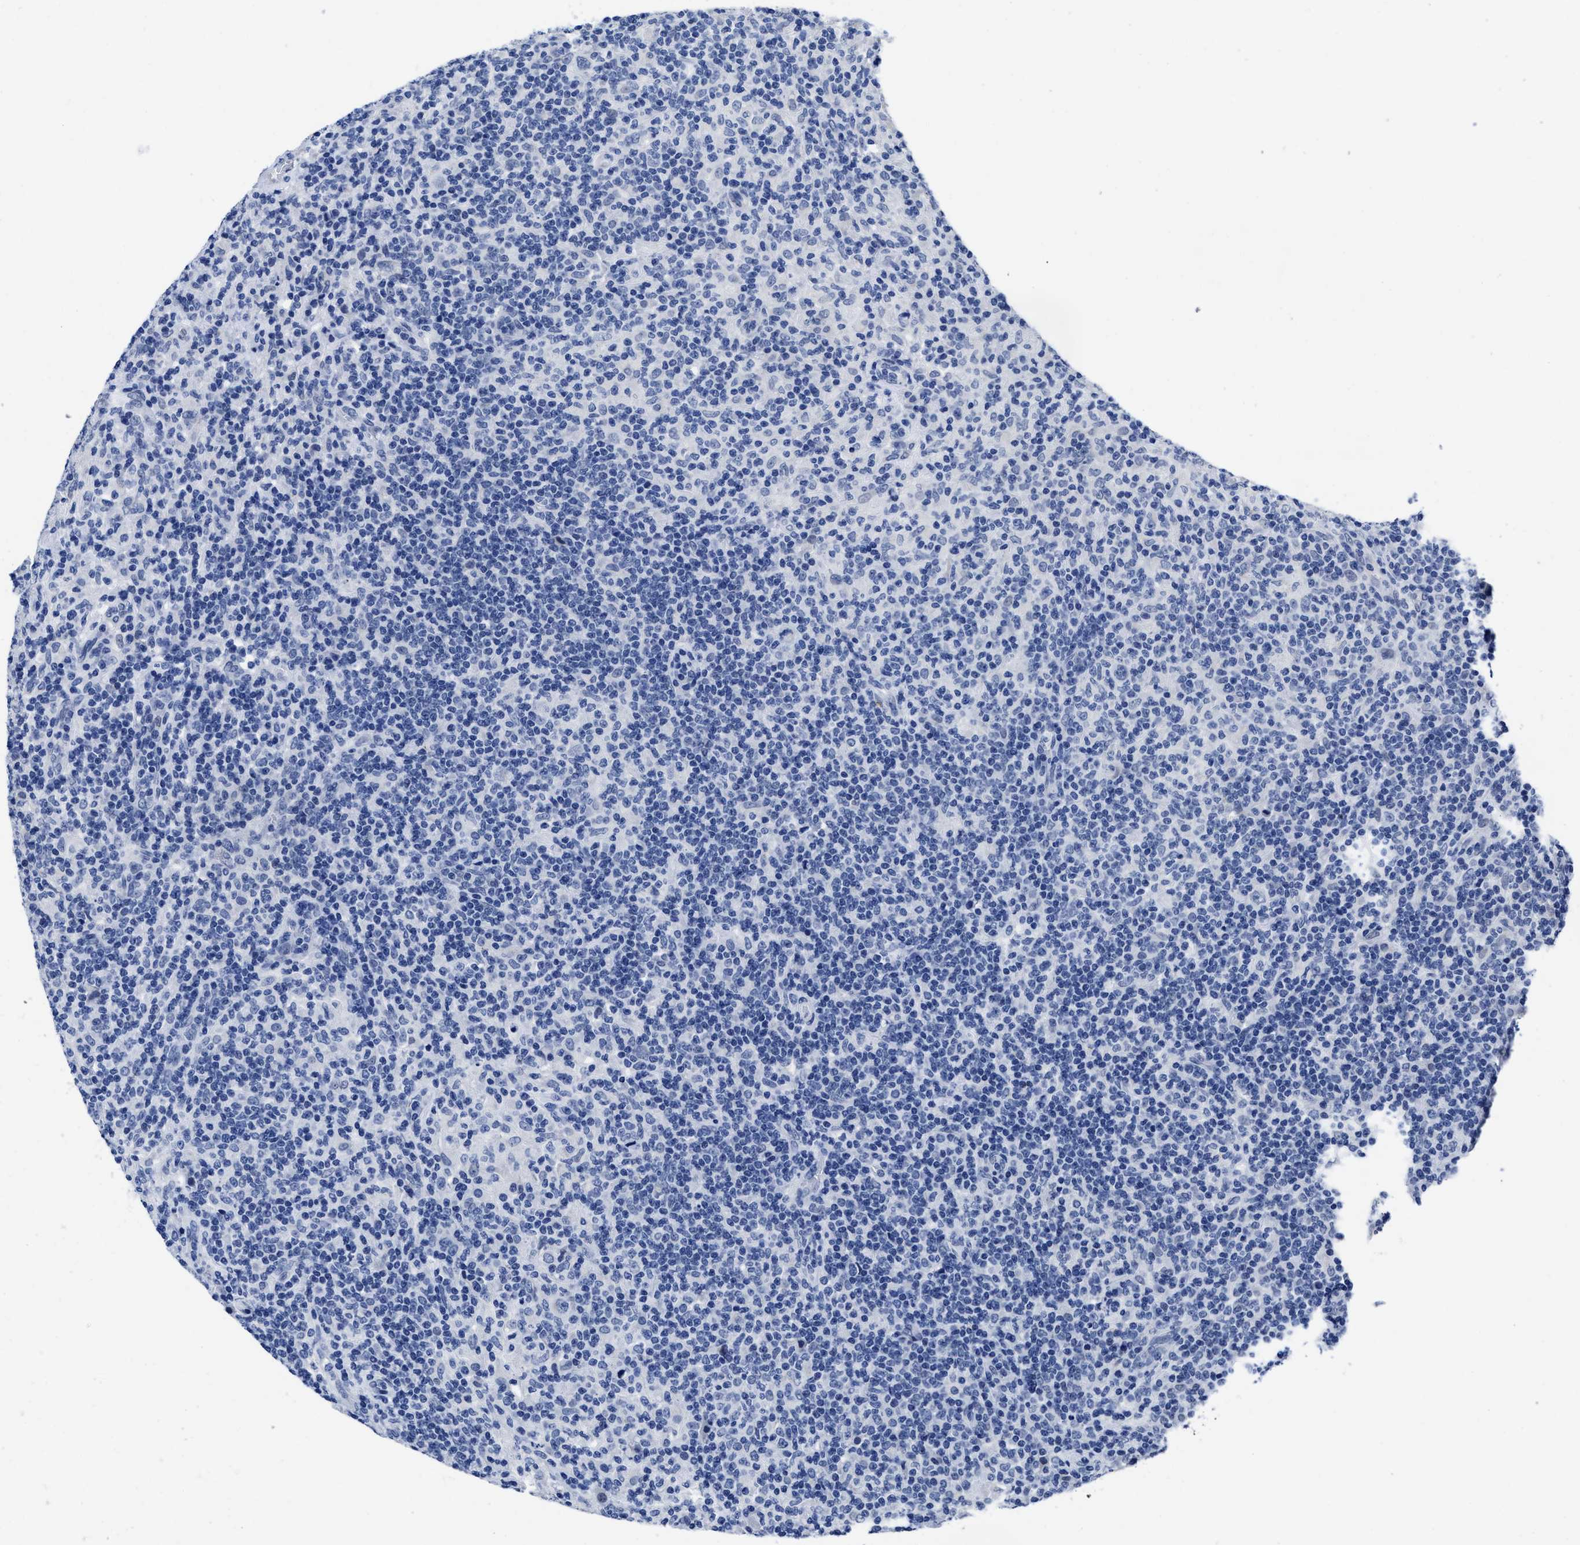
{"staining": {"intensity": "negative", "quantity": "none", "location": "none"}, "tissue": "lymphoma", "cell_type": "Tumor cells", "image_type": "cancer", "snomed": [{"axis": "morphology", "description": "Hodgkin's disease, NOS"}, {"axis": "topography", "description": "Lymph node"}], "caption": "This is an immunohistochemistry image of Hodgkin's disease. There is no staining in tumor cells.", "gene": "HOOK1", "patient": {"sex": "male", "age": 70}}